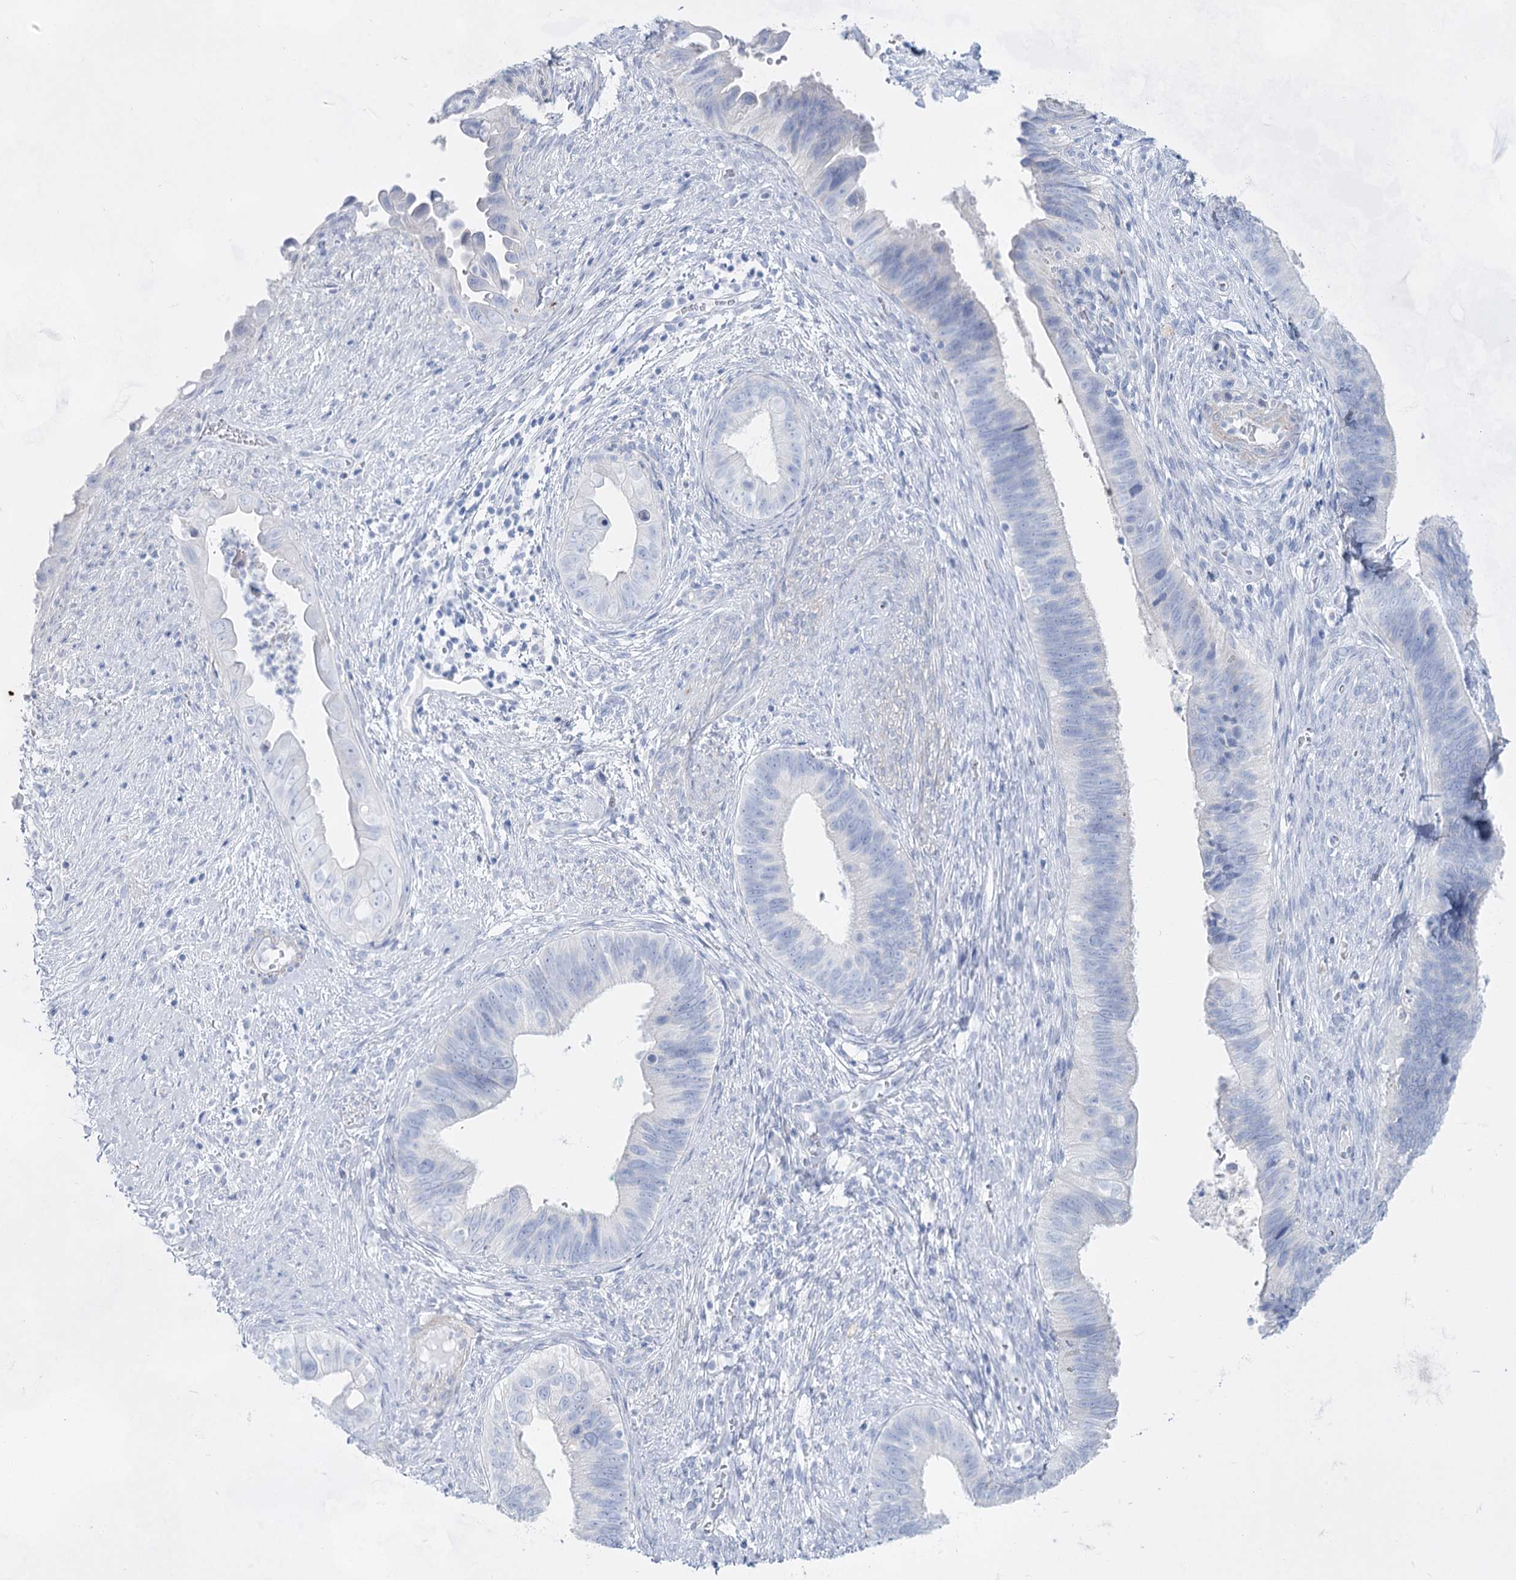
{"staining": {"intensity": "negative", "quantity": "none", "location": "none"}, "tissue": "cervical cancer", "cell_type": "Tumor cells", "image_type": "cancer", "snomed": [{"axis": "morphology", "description": "Adenocarcinoma, NOS"}, {"axis": "topography", "description": "Cervix"}], "caption": "Immunohistochemical staining of cervical adenocarcinoma reveals no significant staining in tumor cells. Nuclei are stained in blue.", "gene": "ACRV1", "patient": {"sex": "female", "age": 42}}